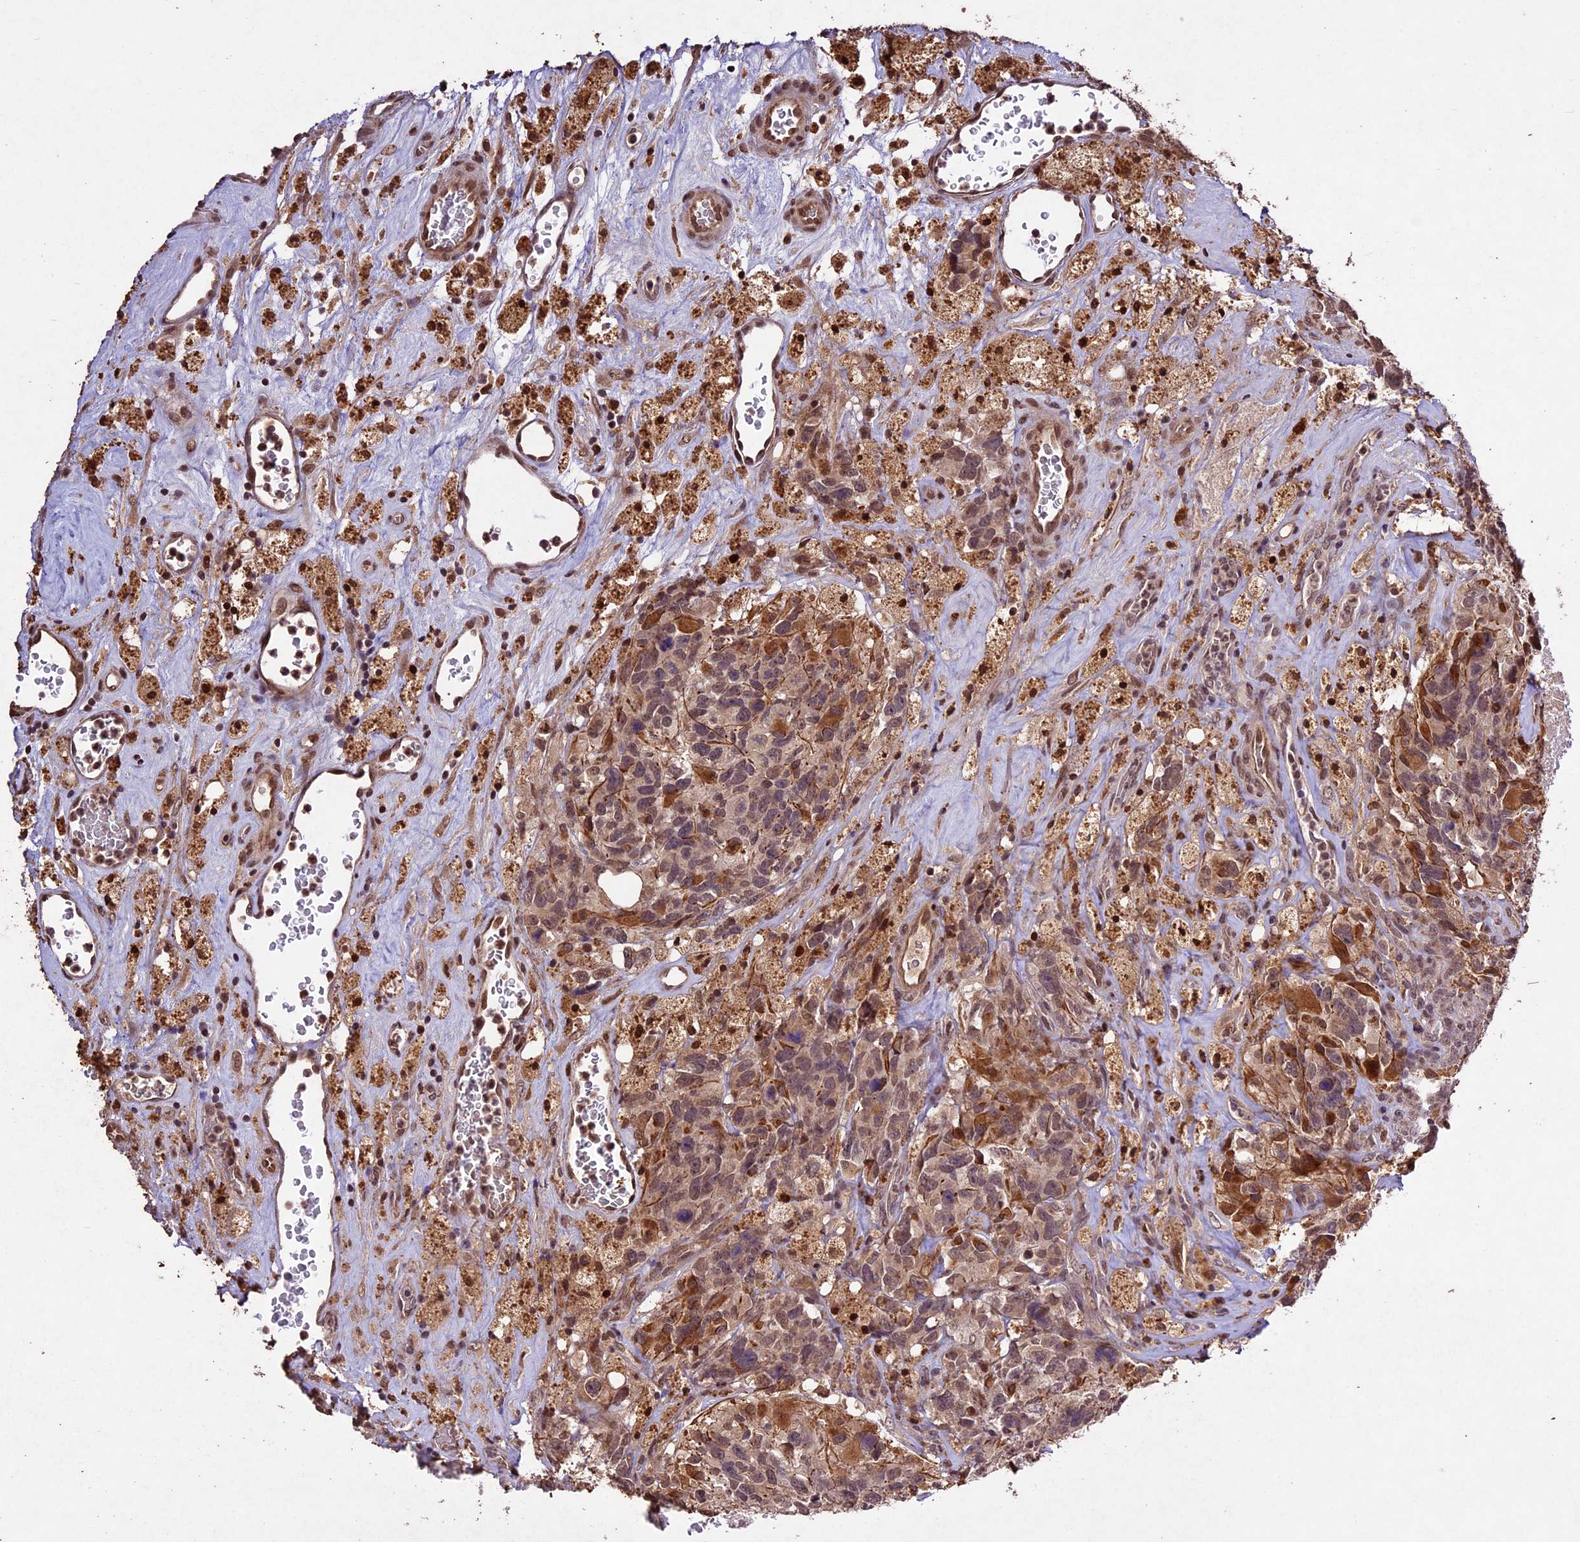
{"staining": {"intensity": "weak", "quantity": "25%-75%", "location": "nuclear"}, "tissue": "glioma", "cell_type": "Tumor cells", "image_type": "cancer", "snomed": [{"axis": "morphology", "description": "Glioma, malignant, High grade"}, {"axis": "topography", "description": "Brain"}], "caption": "Immunohistochemical staining of high-grade glioma (malignant) exhibits weak nuclear protein staining in approximately 25%-75% of tumor cells. (brown staining indicates protein expression, while blue staining denotes nuclei).", "gene": "CDKN2AIP", "patient": {"sex": "male", "age": 76}}